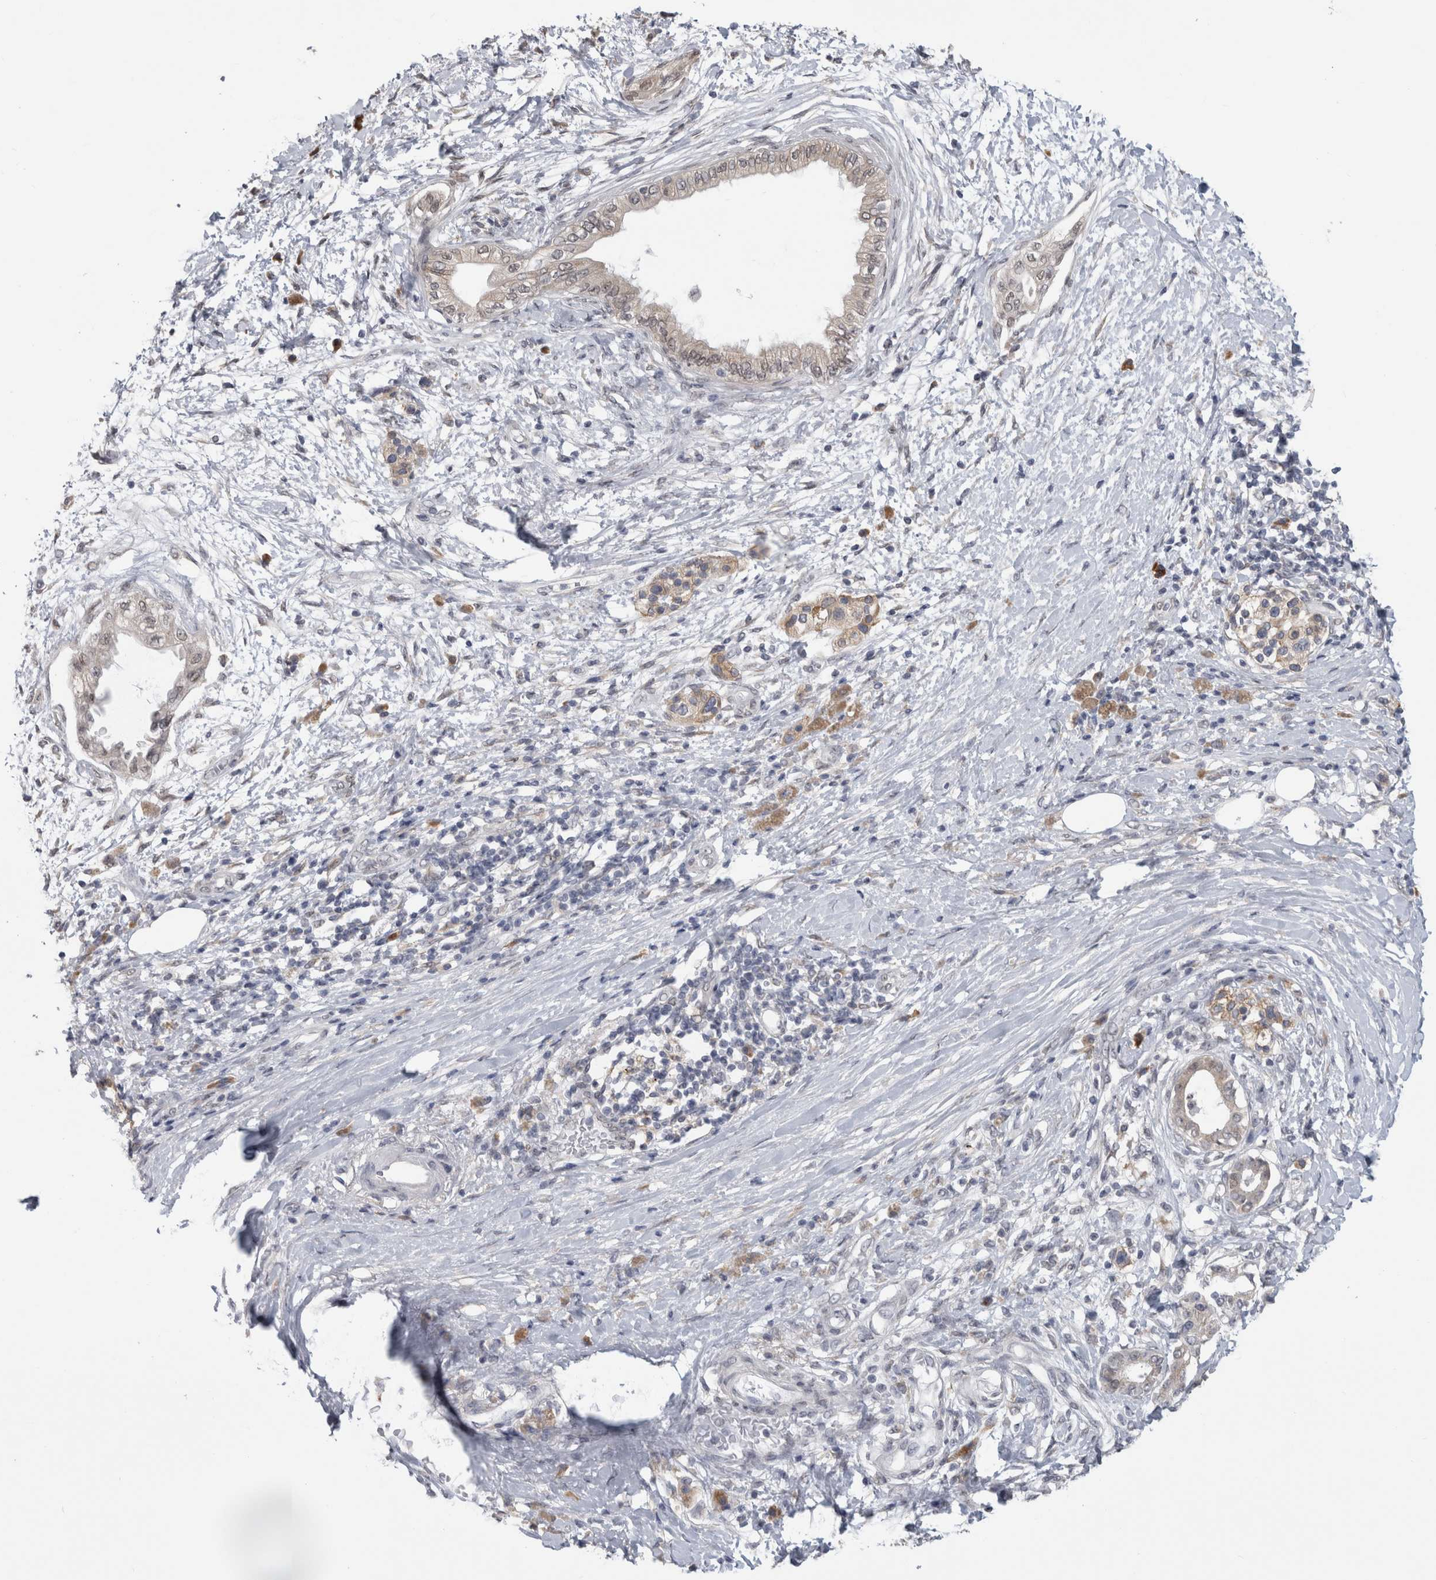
{"staining": {"intensity": "negative", "quantity": "none", "location": "none"}, "tissue": "pancreatic cancer", "cell_type": "Tumor cells", "image_type": "cancer", "snomed": [{"axis": "morphology", "description": "Normal tissue, NOS"}, {"axis": "morphology", "description": "Adenocarcinoma, NOS"}, {"axis": "topography", "description": "Pancreas"}, {"axis": "topography", "description": "Duodenum"}], "caption": "Immunohistochemical staining of adenocarcinoma (pancreatic) shows no significant staining in tumor cells.", "gene": "TMEM242", "patient": {"sex": "female", "age": 60}}